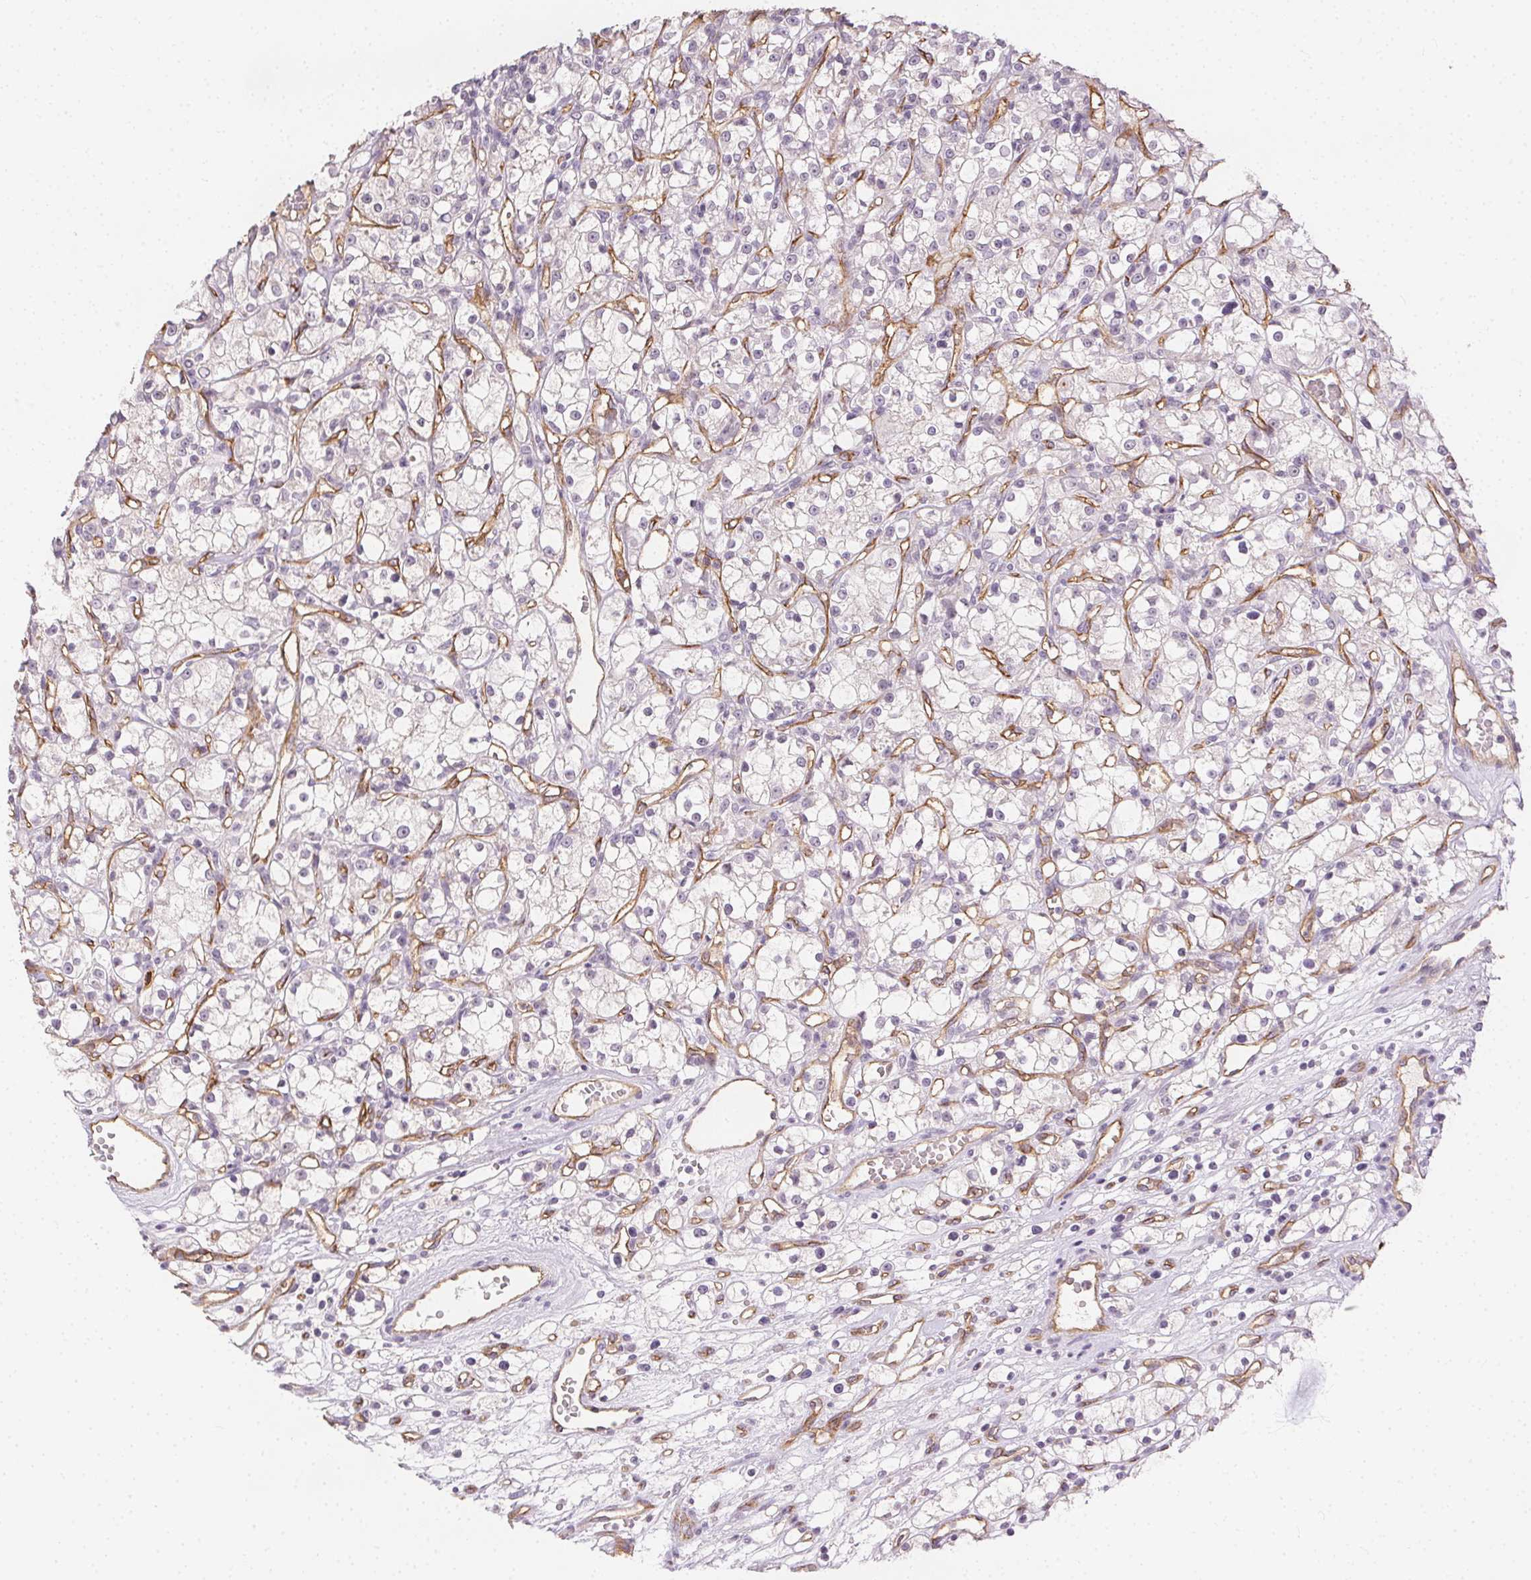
{"staining": {"intensity": "negative", "quantity": "none", "location": "none"}, "tissue": "renal cancer", "cell_type": "Tumor cells", "image_type": "cancer", "snomed": [{"axis": "morphology", "description": "Adenocarcinoma, NOS"}, {"axis": "topography", "description": "Kidney"}], "caption": "A histopathology image of renal cancer stained for a protein demonstrates no brown staining in tumor cells. (Immunohistochemistry, brightfield microscopy, high magnification).", "gene": "PODXL", "patient": {"sex": "female", "age": 59}}